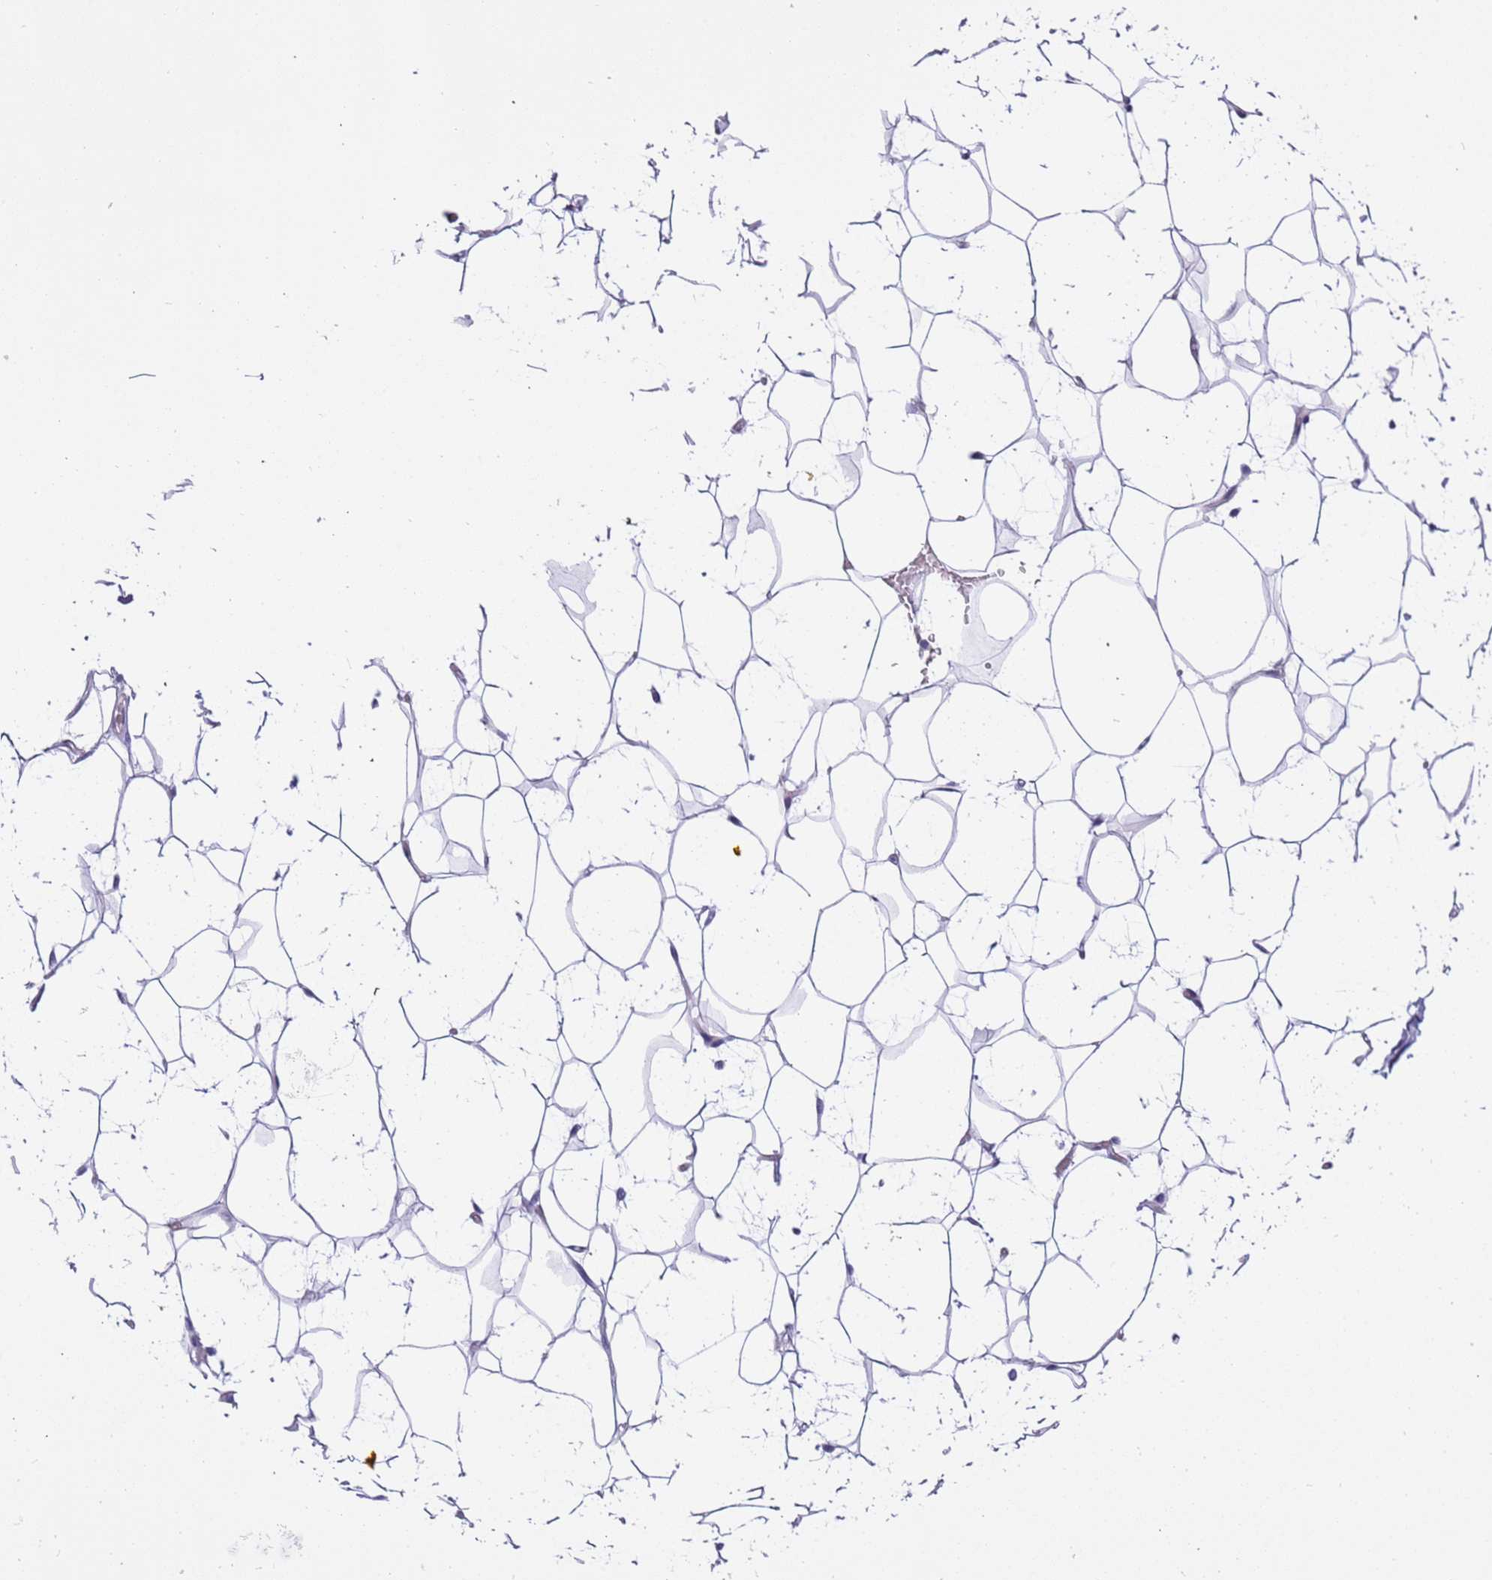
{"staining": {"intensity": "negative", "quantity": "none", "location": "none"}, "tissue": "adipose tissue", "cell_type": "Adipocytes", "image_type": "normal", "snomed": [{"axis": "morphology", "description": "Normal tissue, NOS"}, {"axis": "topography", "description": "Breast"}], "caption": "High power microscopy image of an IHC photomicrograph of benign adipose tissue, revealing no significant expression in adipocytes. (Brightfield microscopy of DAB (3,3'-diaminobenzidine) immunohistochemistry (IHC) at high magnification).", "gene": "PCGF2", "patient": {"sex": "female", "age": 26}}